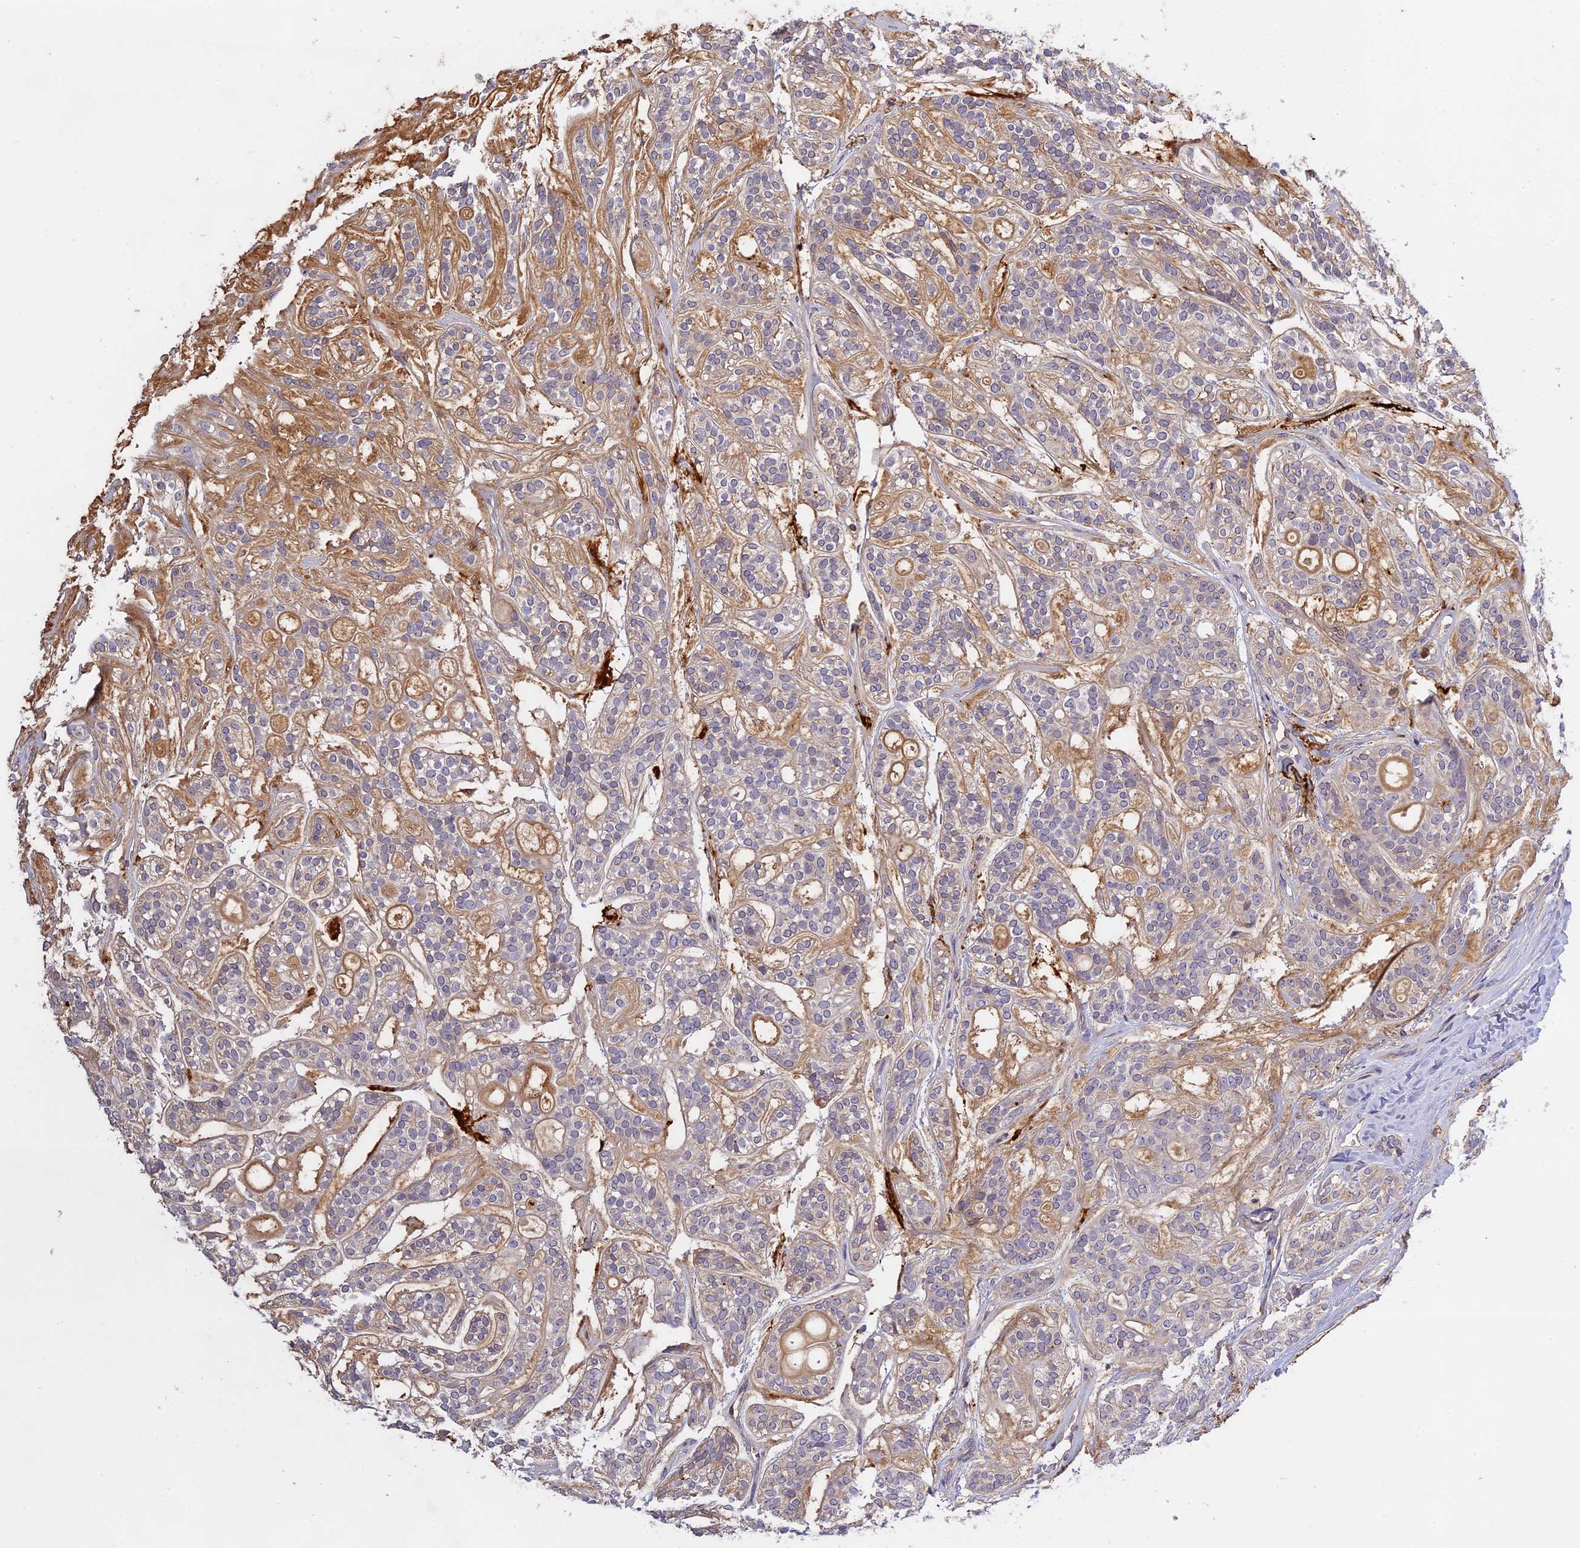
{"staining": {"intensity": "negative", "quantity": "none", "location": "none"}, "tissue": "head and neck cancer", "cell_type": "Tumor cells", "image_type": "cancer", "snomed": [{"axis": "morphology", "description": "Adenocarcinoma, NOS"}, {"axis": "topography", "description": "Head-Neck"}], "caption": "The micrograph reveals no significant expression in tumor cells of head and neck adenocarcinoma. (IHC, brightfield microscopy, high magnification).", "gene": "CFAP119", "patient": {"sex": "male", "age": 66}}